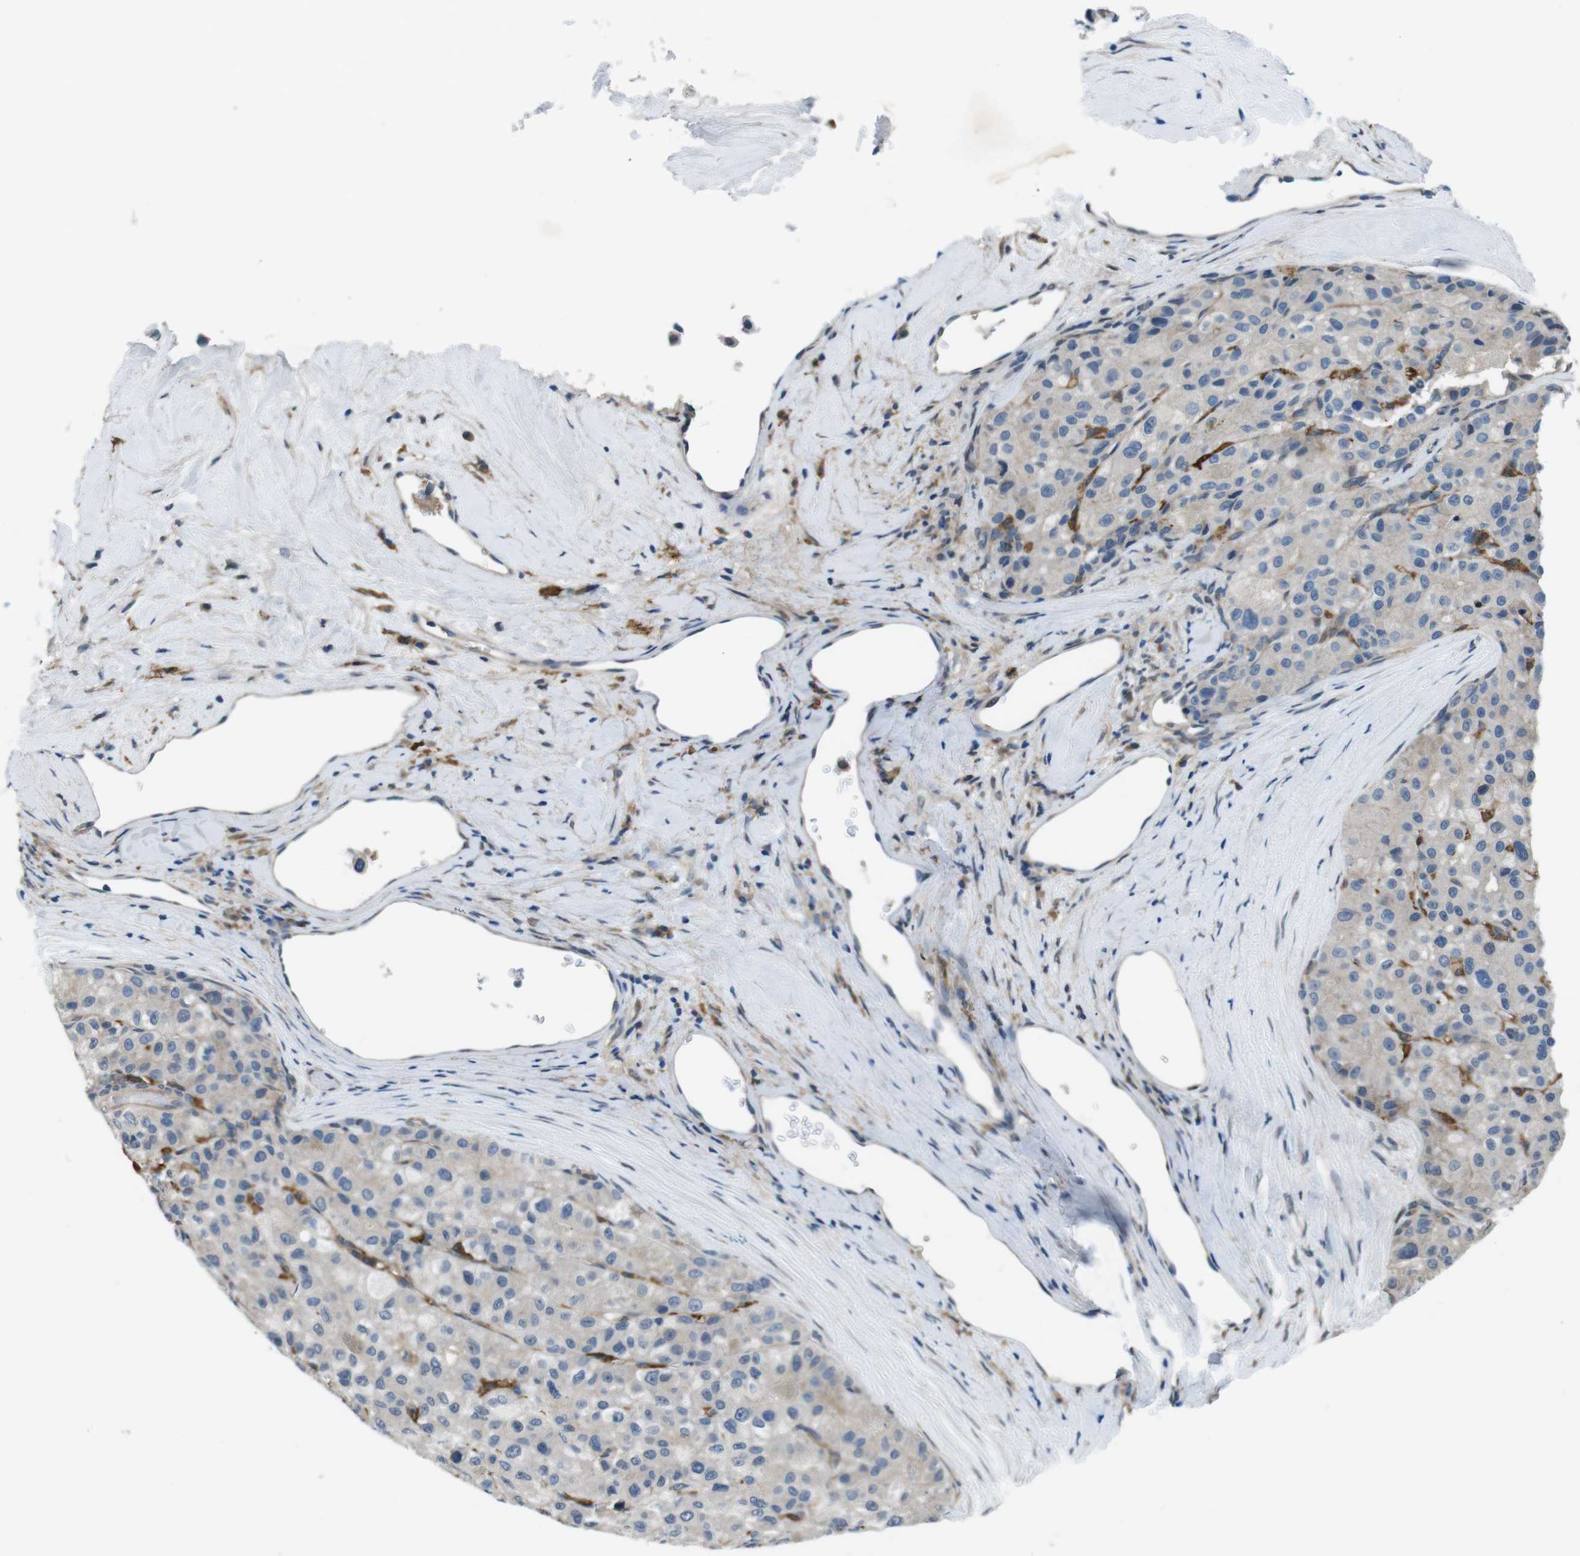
{"staining": {"intensity": "weak", "quantity": "<25%", "location": "cytoplasmic/membranous"}, "tissue": "liver cancer", "cell_type": "Tumor cells", "image_type": "cancer", "snomed": [{"axis": "morphology", "description": "Carcinoma, Hepatocellular, NOS"}, {"axis": "topography", "description": "Liver"}], "caption": "DAB immunohistochemical staining of human liver cancer exhibits no significant positivity in tumor cells. (Stains: DAB (3,3'-diaminobenzidine) IHC with hematoxylin counter stain, Microscopy: brightfield microscopy at high magnification).", "gene": "CD163L1", "patient": {"sex": "male", "age": 80}}